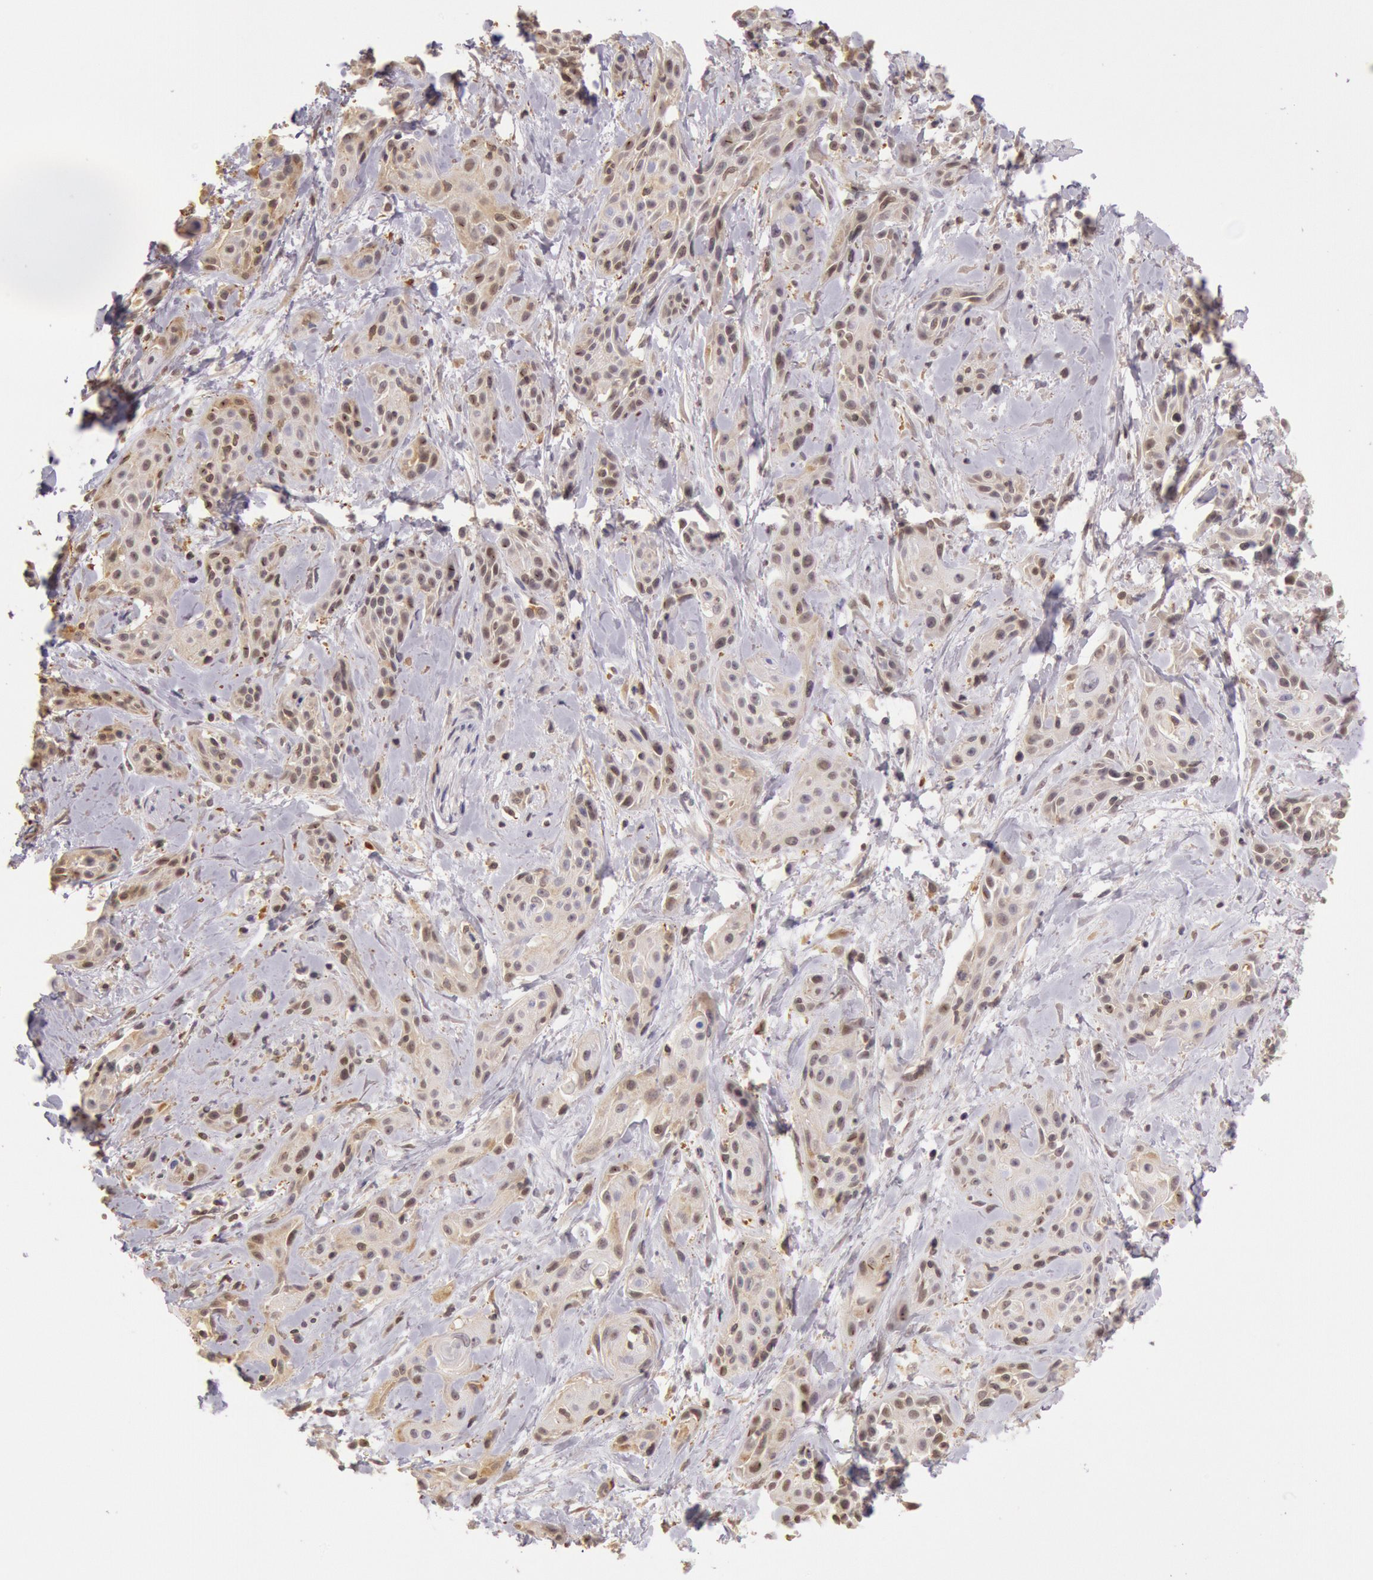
{"staining": {"intensity": "moderate", "quantity": ">75%", "location": "cytoplasmic/membranous,nuclear"}, "tissue": "skin cancer", "cell_type": "Tumor cells", "image_type": "cancer", "snomed": [{"axis": "morphology", "description": "Squamous cell carcinoma, NOS"}, {"axis": "topography", "description": "Skin"}, {"axis": "topography", "description": "Anal"}], "caption": "A histopathology image of human squamous cell carcinoma (skin) stained for a protein displays moderate cytoplasmic/membranous and nuclear brown staining in tumor cells.", "gene": "HIF1A", "patient": {"sex": "male", "age": 64}}